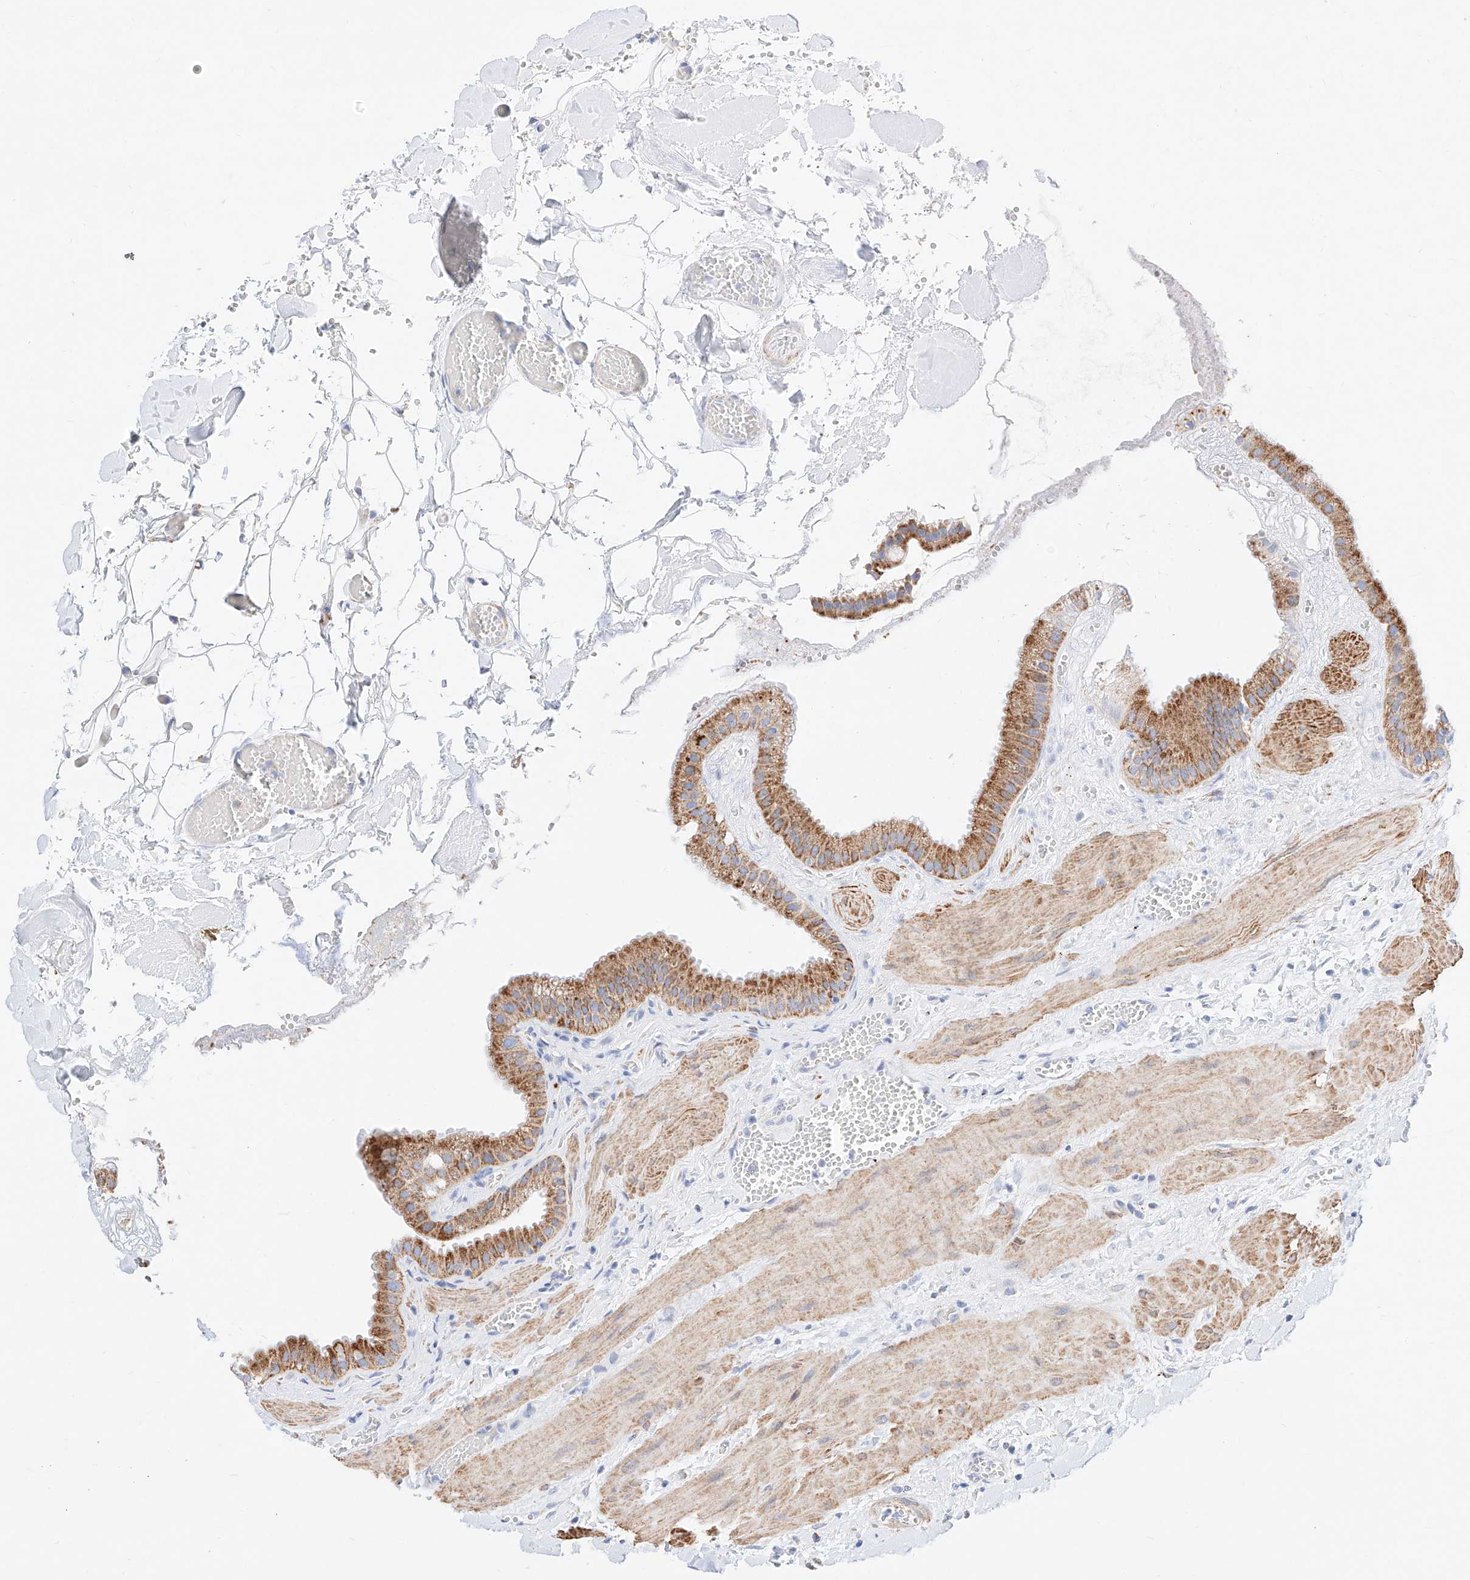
{"staining": {"intensity": "moderate", "quantity": ">75%", "location": "cytoplasmic/membranous"}, "tissue": "gallbladder", "cell_type": "Glandular cells", "image_type": "normal", "snomed": [{"axis": "morphology", "description": "Normal tissue, NOS"}, {"axis": "topography", "description": "Gallbladder"}], "caption": "Immunohistochemistry image of normal gallbladder: human gallbladder stained using immunohistochemistry (IHC) reveals medium levels of moderate protein expression localized specifically in the cytoplasmic/membranous of glandular cells, appearing as a cytoplasmic/membranous brown color.", "gene": "C6orf62", "patient": {"sex": "male", "age": 55}}